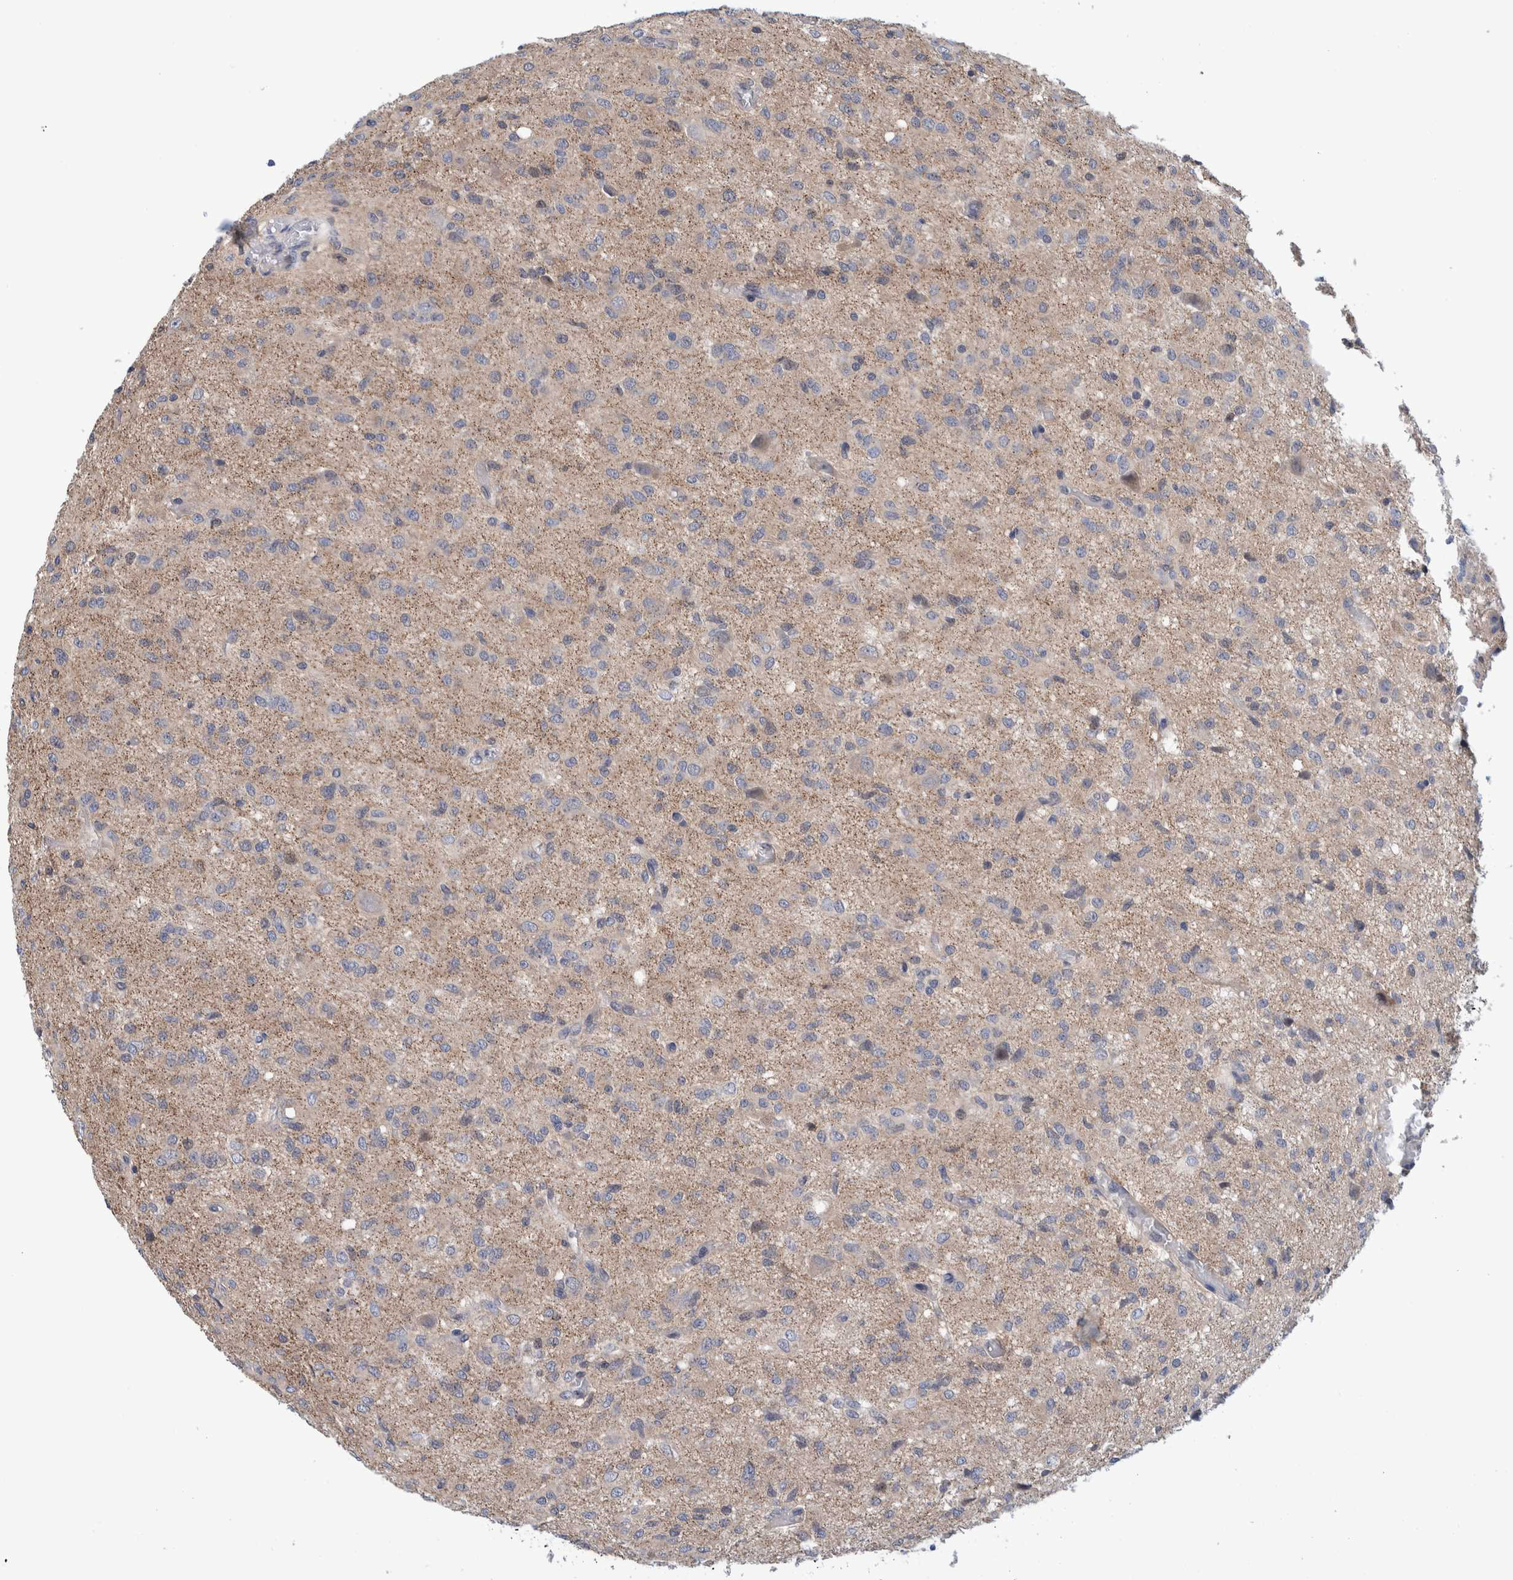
{"staining": {"intensity": "negative", "quantity": "none", "location": "none"}, "tissue": "glioma", "cell_type": "Tumor cells", "image_type": "cancer", "snomed": [{"axis": "morphology", "description": "Glioma, malignant, High grade"}, {"axis": "topography", "description": "Brain"}], "caption": "High power microscopy photomicrograph of an immunohistochemistry histopathology image of glioma, revealing no significant expression in tumor cells. (IHC, brightfield microscopy, high magnification).", "gene": "PFAS", "patient": {"sex": "female", "age": 59}}